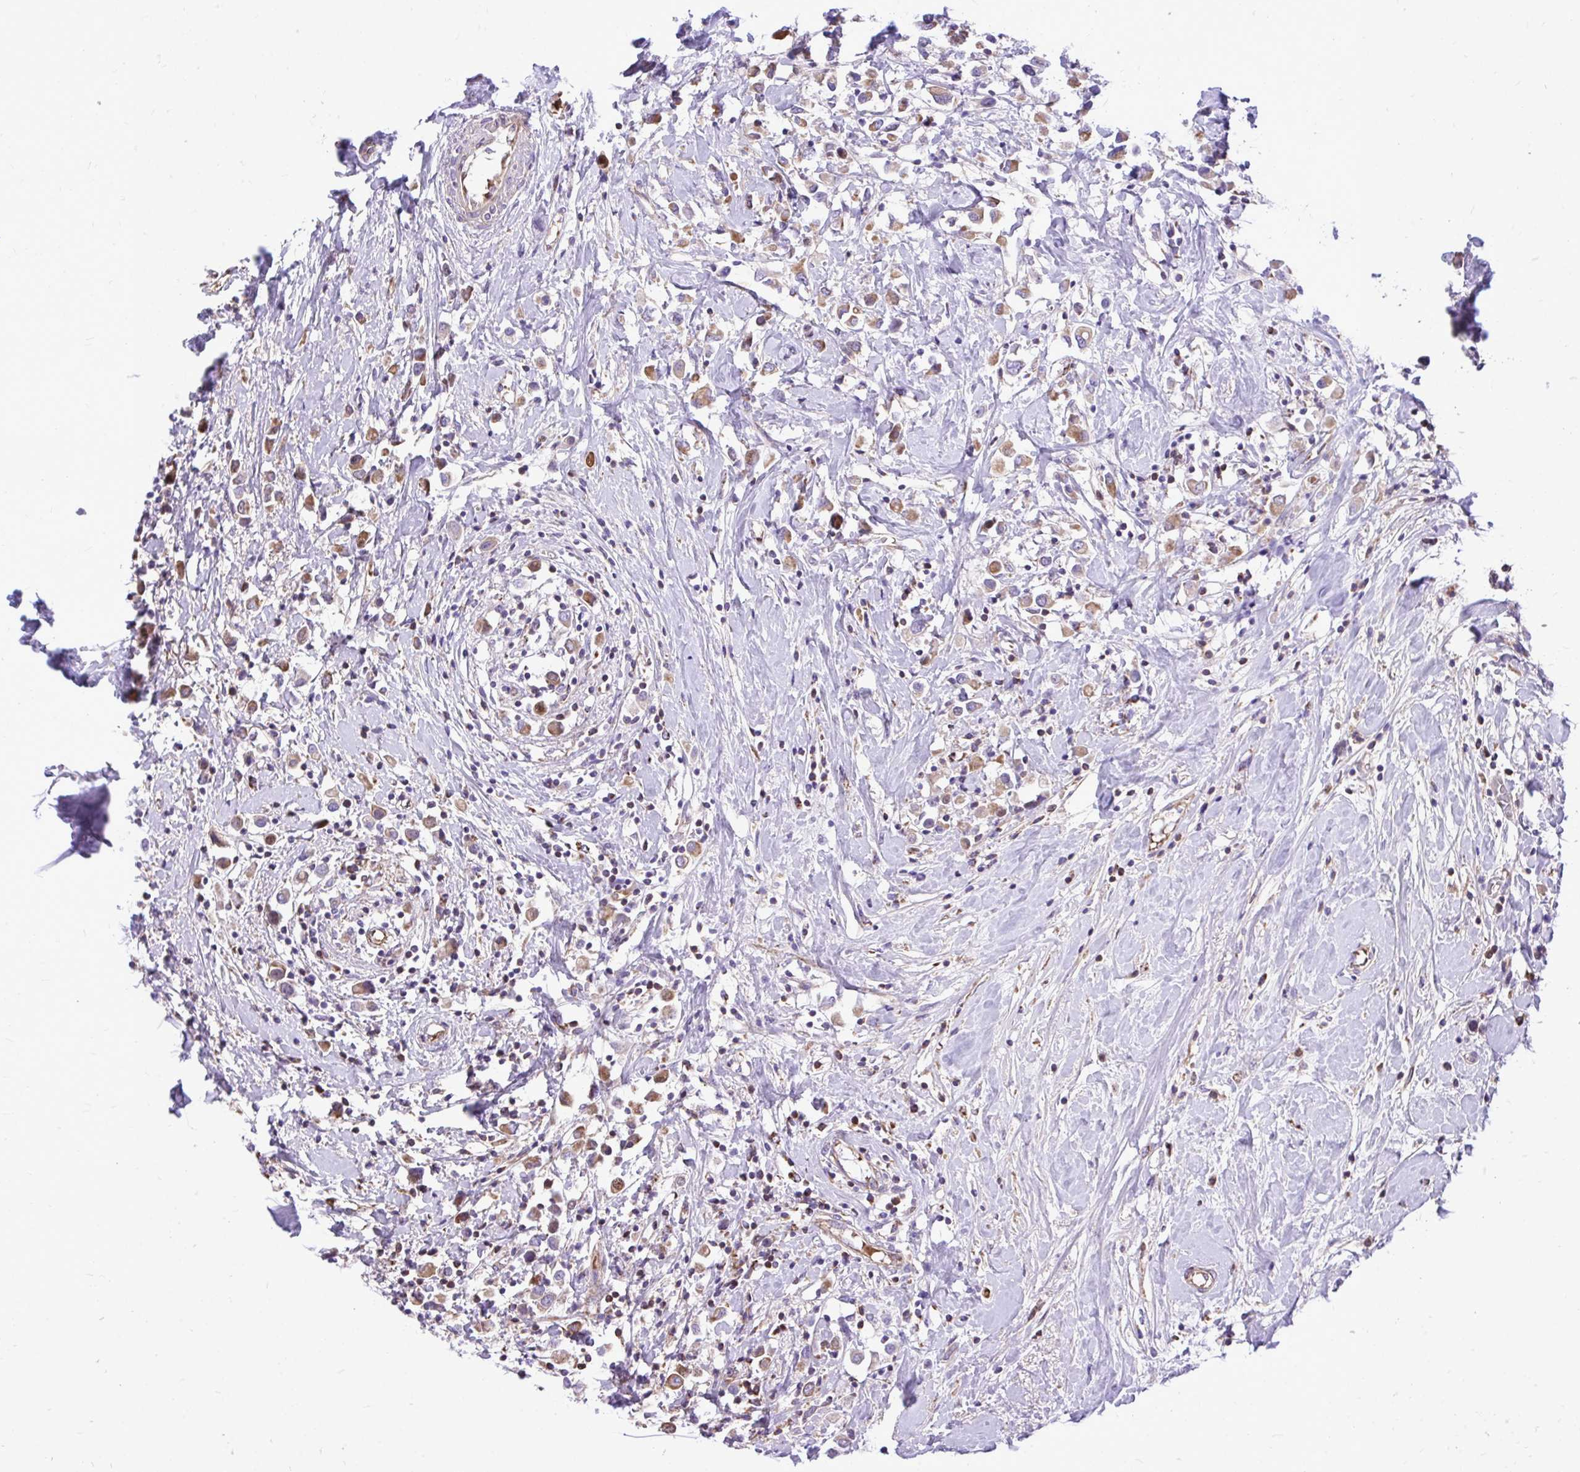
{"staining": {"intensity": "moderate", "quantity": ">75%", "location": "cytoplasmic/membranous"}, "tissue": "breast cancer", "cell_type": "Tumor cells", "image_type": "cancer", "snomed": [{"axis": "morphology", "description": "Duct carcinoma"}, {"axis": "topography", "description": "Breast"}], "caption": "Immunohistochemistry (IHC) photomicrograph of neoplastic tissue: breast infiltrating ductal carcinoma stained using IHC reveals medium levels of moderate protein expression localized specifically in the cytoplasmic/membranous of tumor cells, appearing as a cytoplasmic/membranous brown color.", "gene": "ATP13A2", "patient": {"sex": "female", "age": 61}}